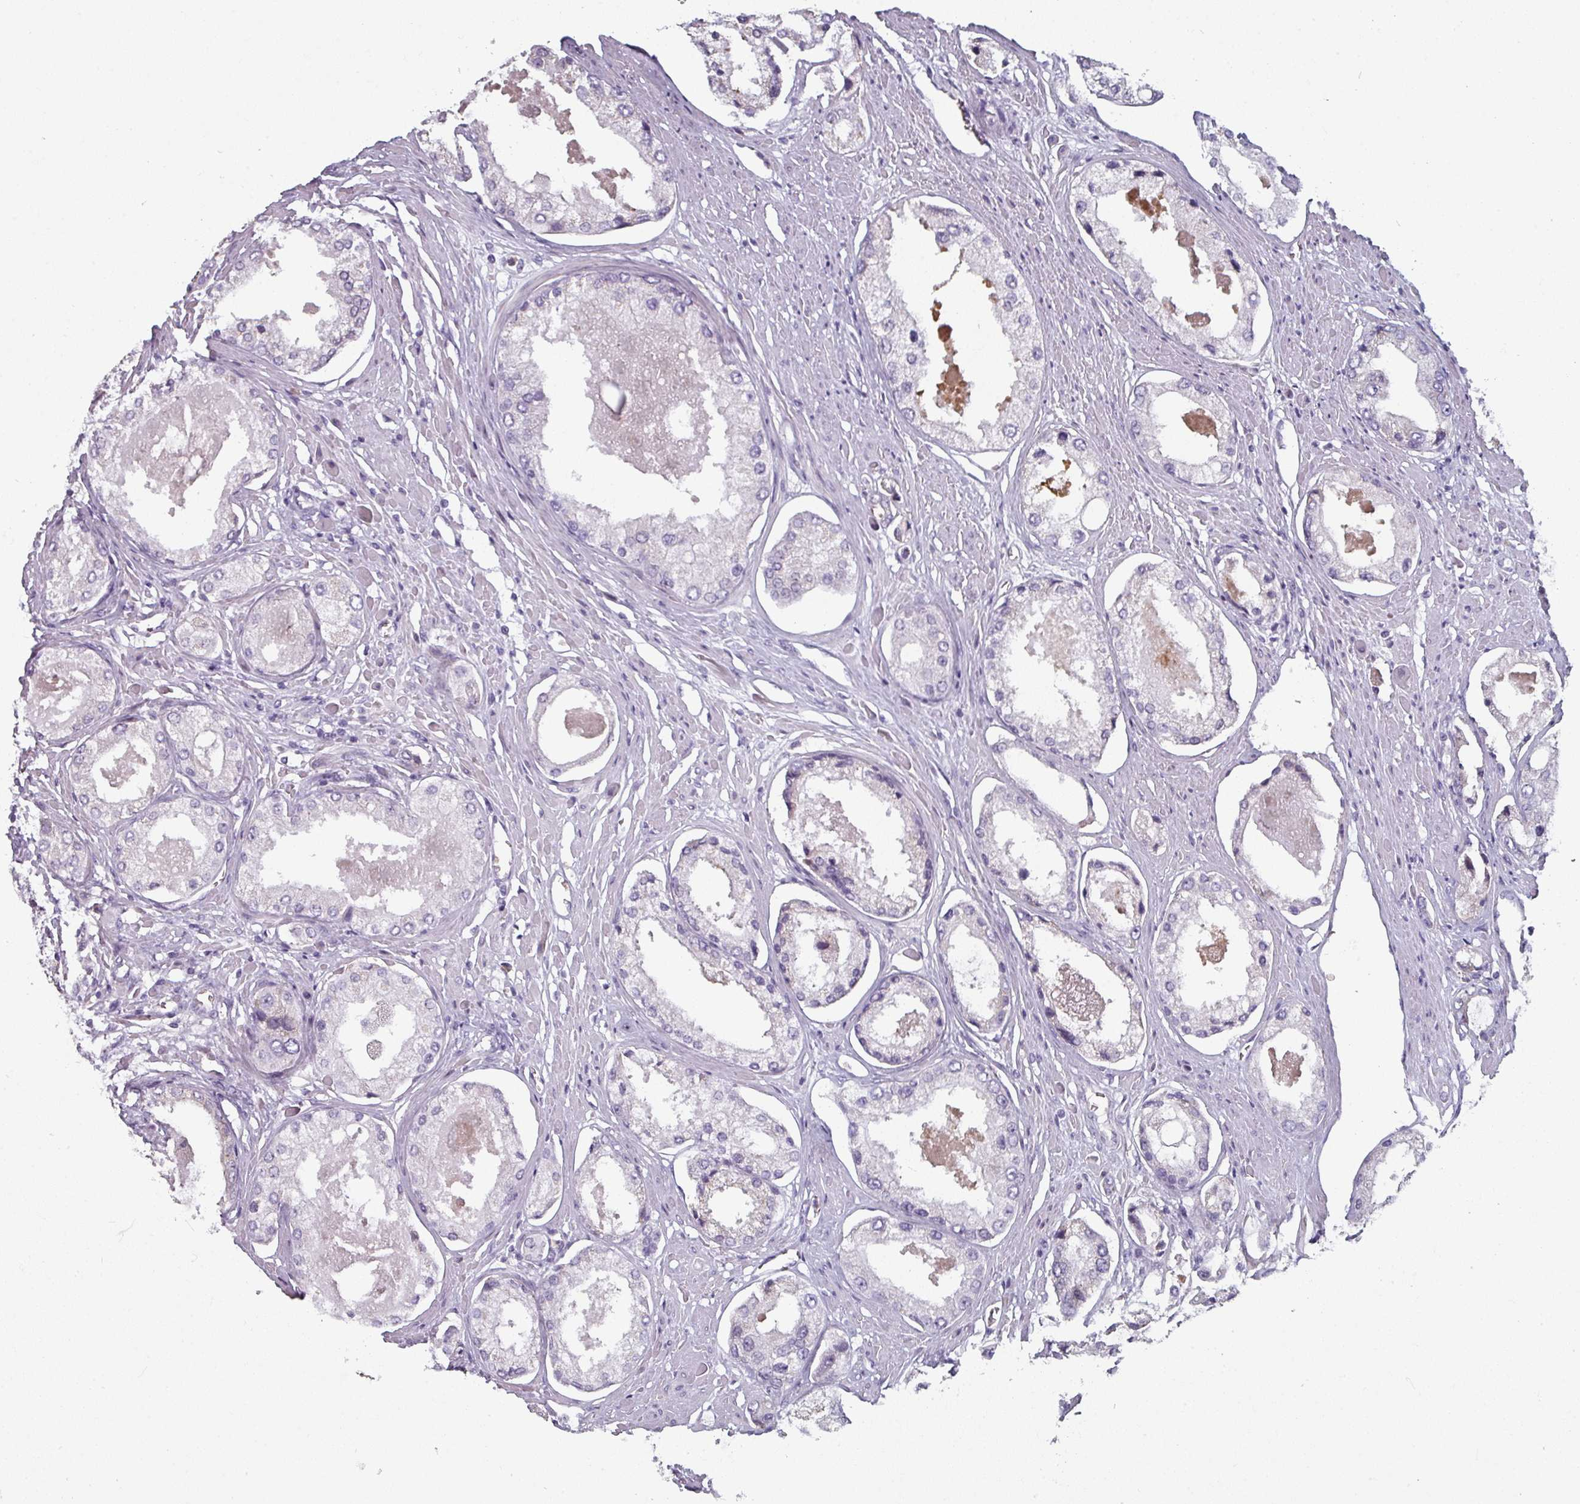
{"staining": {"intensity": "negative", "quantity": "none", "location": "none"}, "tissue": "prostate cancer", "cell_type": "Tumor cells", "image_type": "cancer", "snomed": [{"axis": "morphology", "description": "Adenocarcinoma, Low grade"}, {"axis": "topography", "description": "Prostate"}], "caption": "This image is of prostate cancer (adenocarcinoma (low-grade)) stained with IHC to label a protein in brown with the nuclei are counter-stained blue. There is no staining in tumor cells.", "gene": "PRAMEF8", "patient": {"sex": "male", "age": 68}}